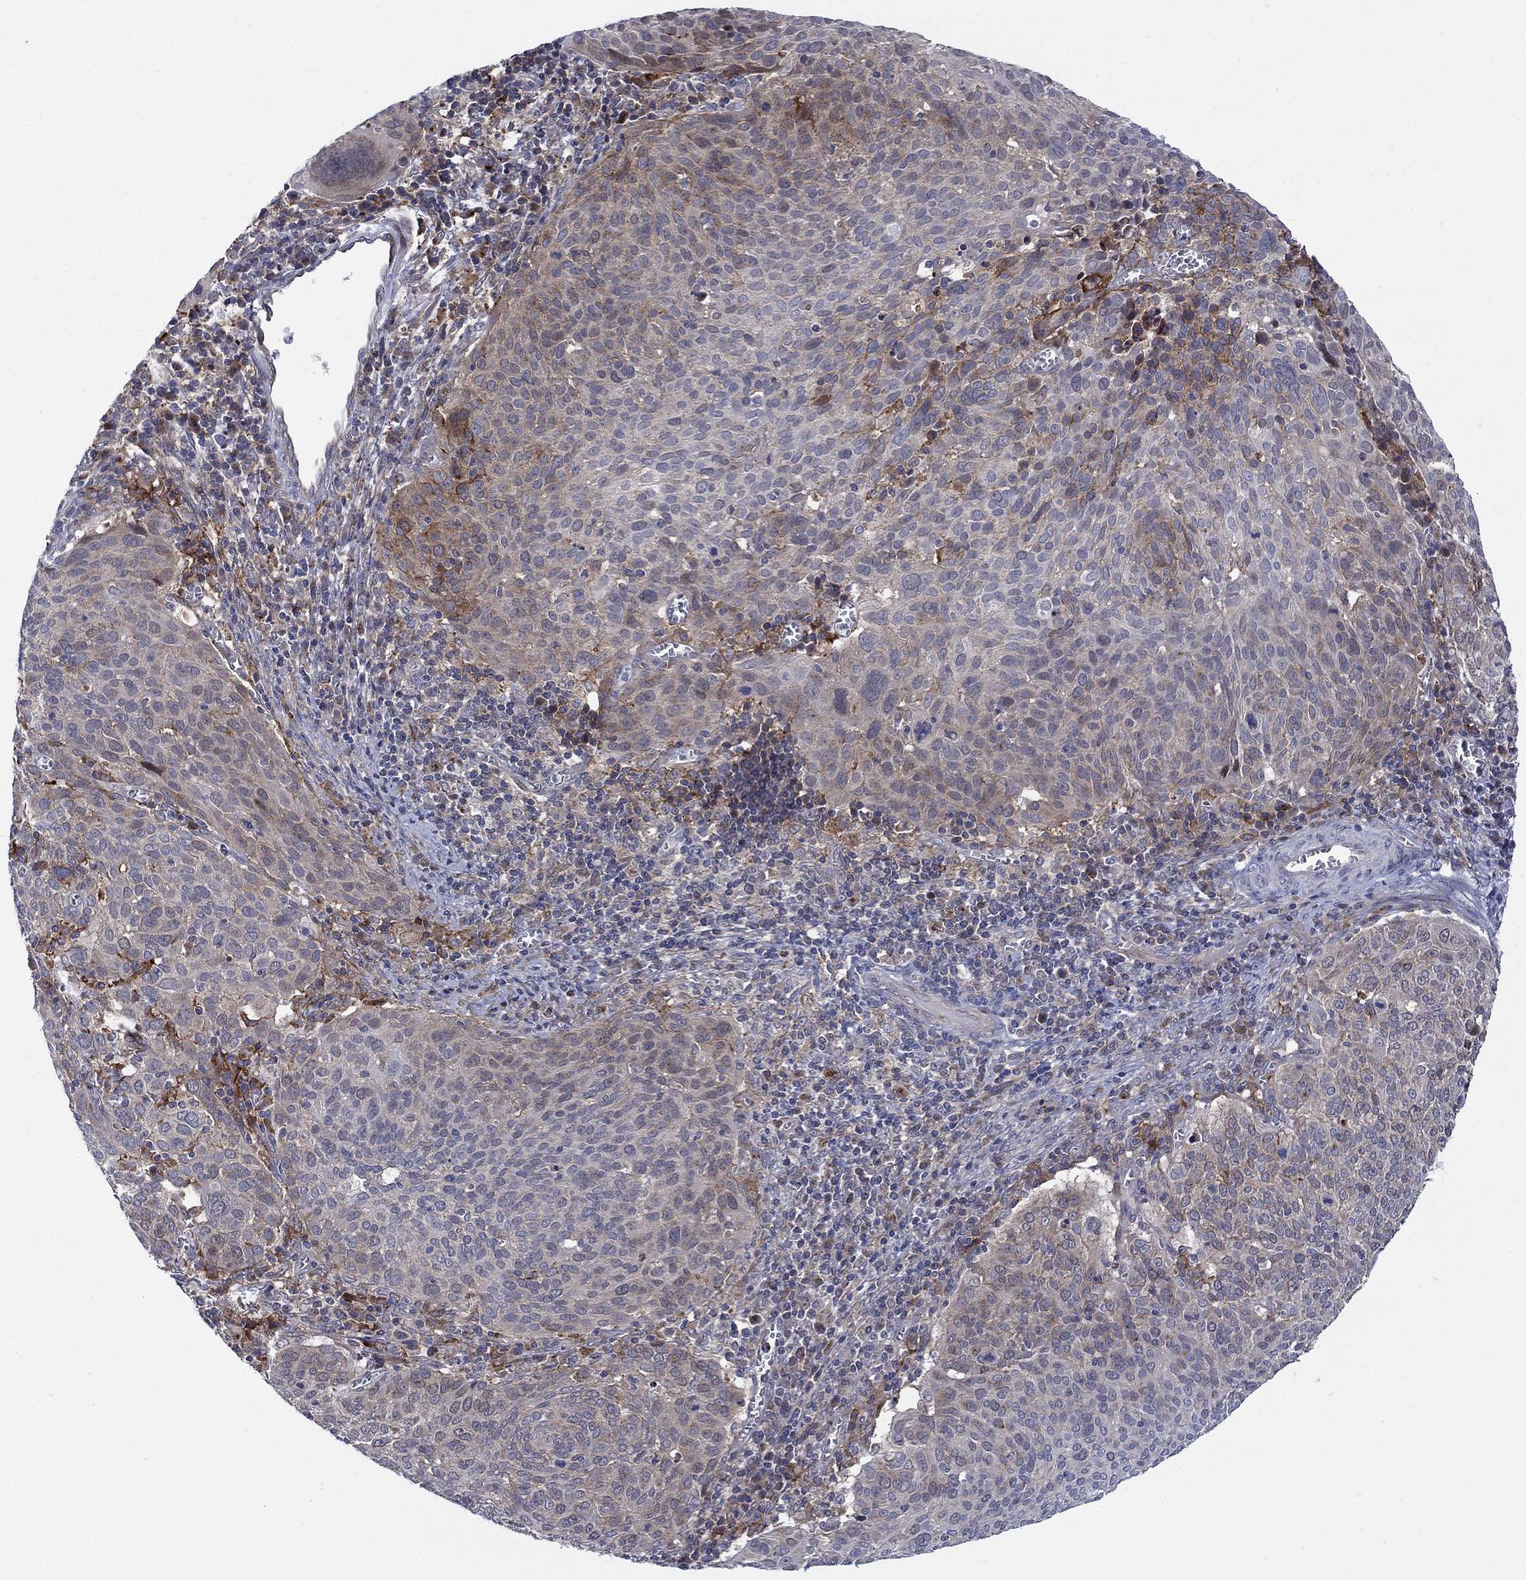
{"staining": {"intensity": "moderate", "quantity": "<25%", "location": "cytoplasmic/membranous"}, "tissue": "cervical cancer", "cell_type": "Tumor cells", "image_type": "cancer", "snomed": [{"axis": "morphology", "description": "Squamous cell carcinoma, NOS"}, {"axis": "topography", "description": "Cervix"}], "caption": "Cervical cancer stained with a protein marker displays moderate staining in tumor cells.", "gene": "SLC35F2", "patient": {"sex": "female", "age": 39}}